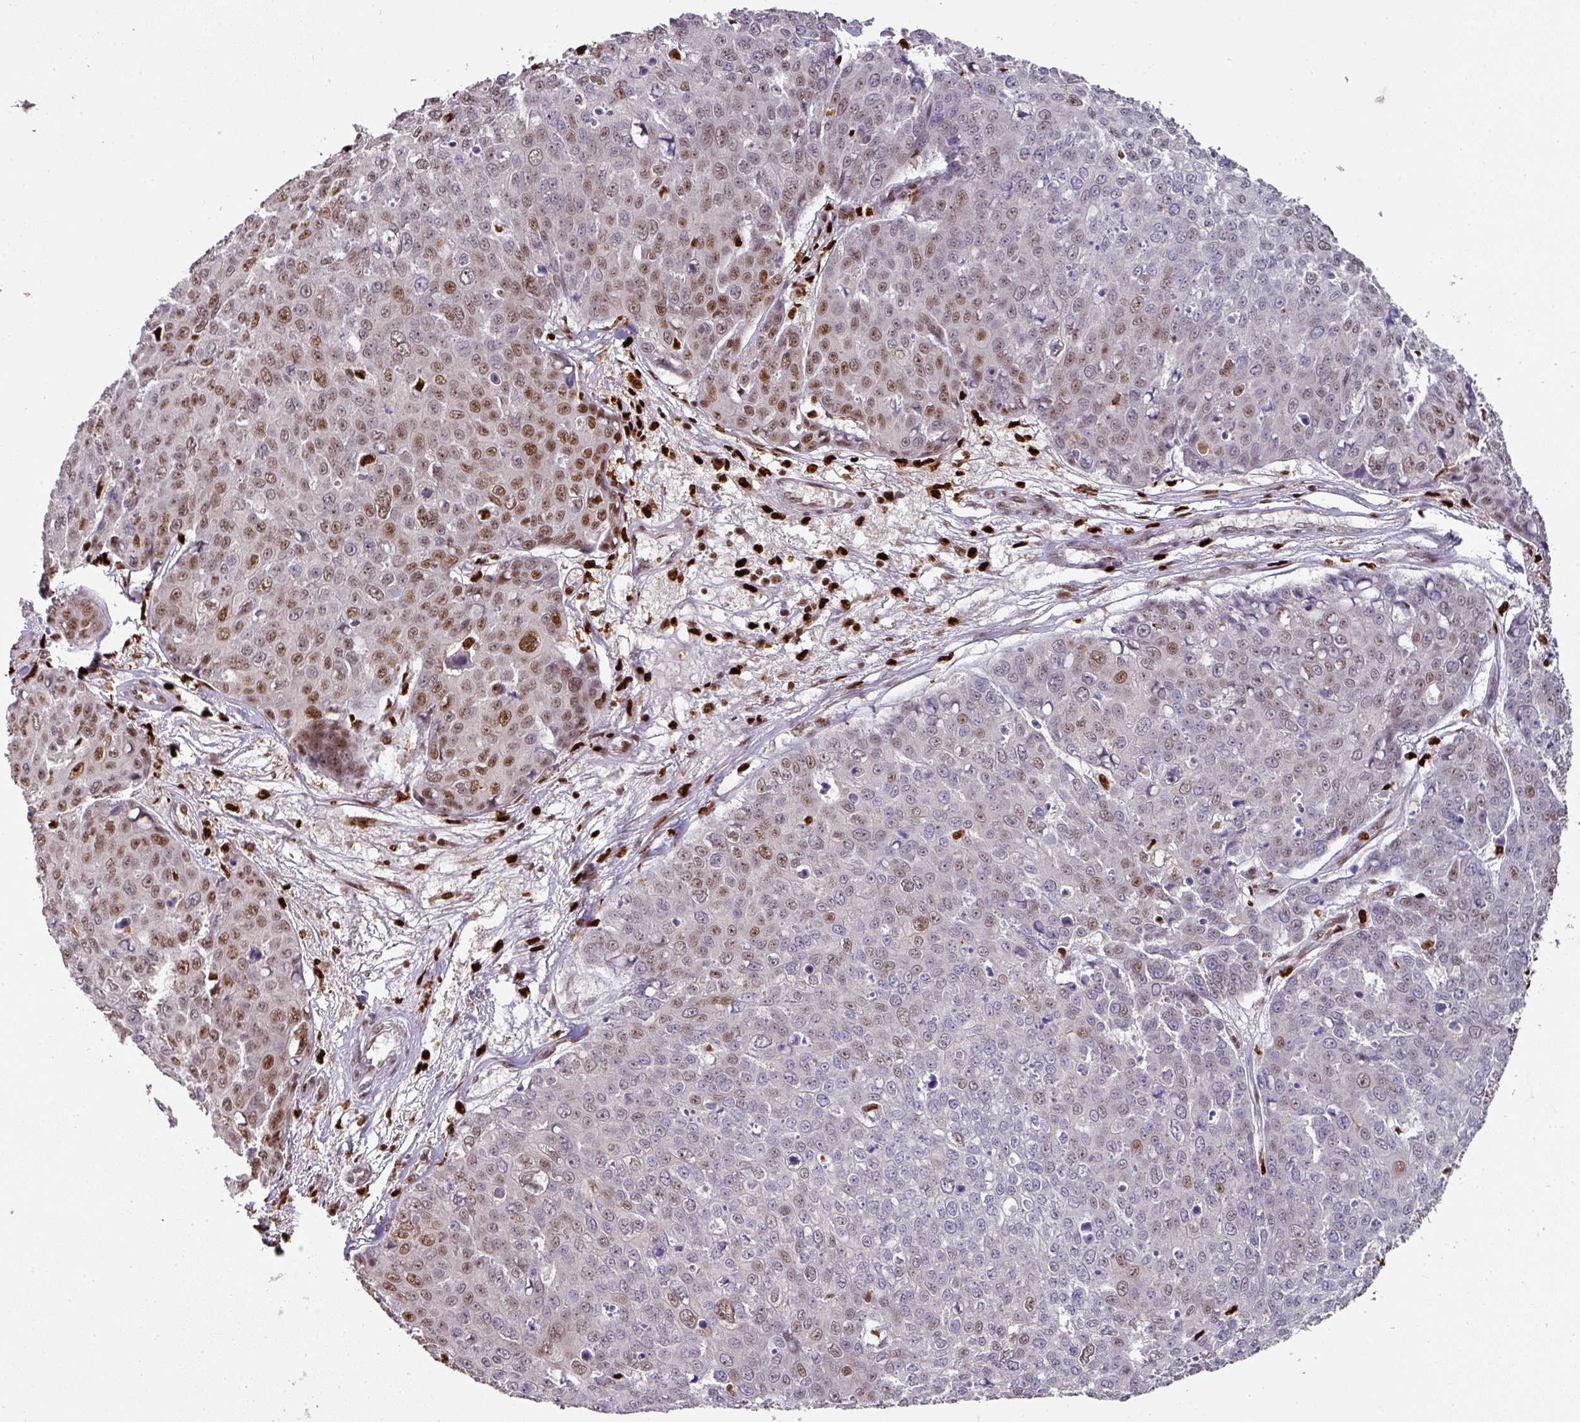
{"staining": {"intensity": "moderate", "quantity": "25%-75%", "location": "nuclear"}, "tissue": "skin cancer", "cell_type": "Tumor cells", "image_type": "cancer", "snomed": [{"axis": "morphology", "description": "Squamous cell carcinoma, NOS"}, {"axis": "topography", "description": "Skin"}], "caption": "Human skin cancer (squamous cell carcinoma) stained with a brown dye shows moderate nuclear positive expression in approximately 25%-75% of tumor cells.", "gene": "SAMHD1", "patient": {"sex": "male", "age": 71}}